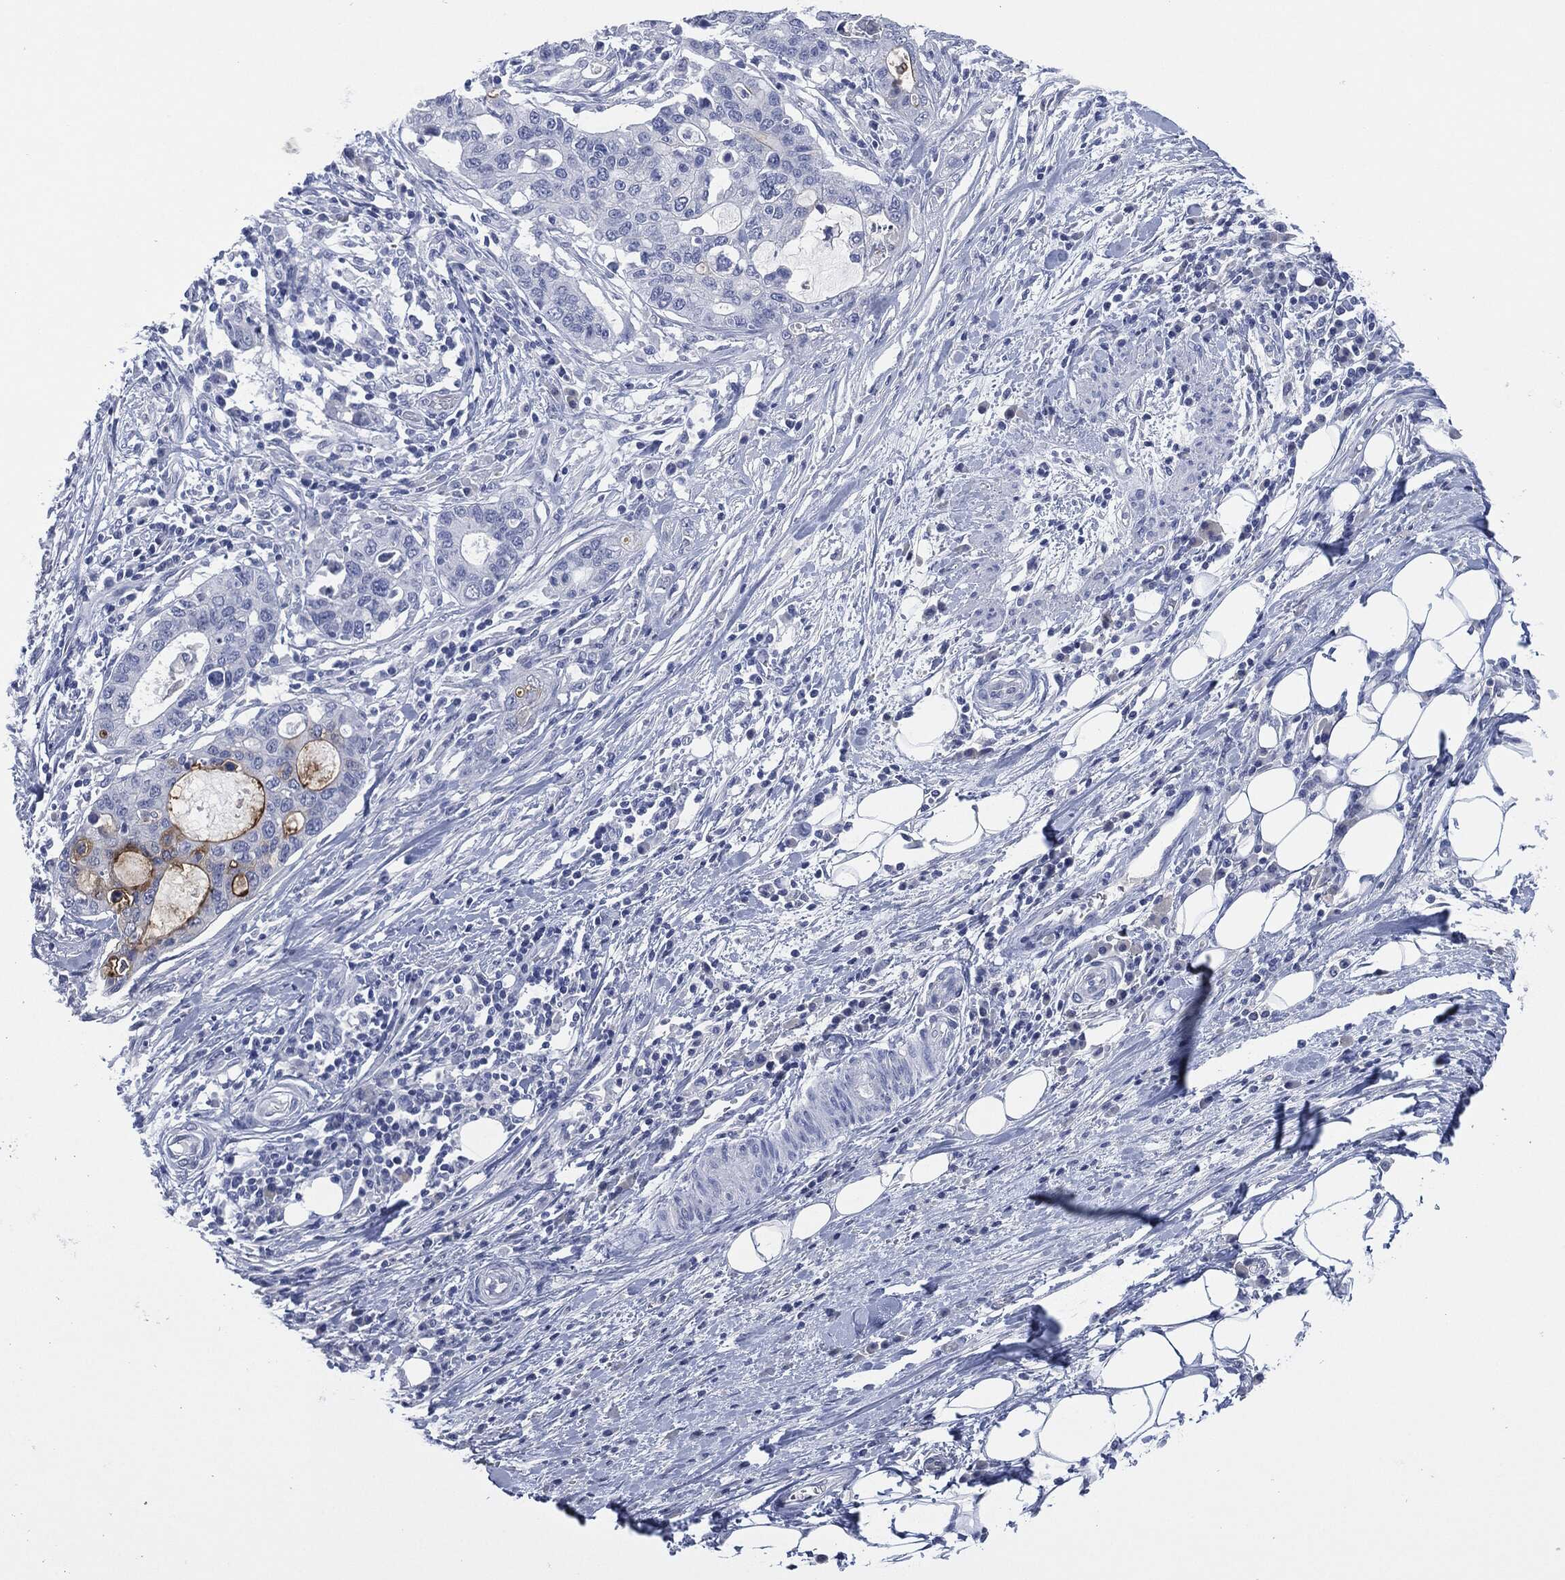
{"staining": {"intensity": "strong", "quantity": "<25%", "location": "cytoplasmic/membranous"}, "tissue": "stomach cancer", "cell_type": "Tumor cells", "image_type": "cancer", "snomed": [{"axis": "morphology", "description": "Adenocarcinoma, NOS"}, {"axis": "topography", "description": "Stomach"}], "caption": "Immunohistochemical staining of human stomach cancer (adenocarcinoma) shows medium levels of strong cytoplasmic/membranous staining in about <25% of tumor cells.", "gene": "MUC16", "patient": {"sex": "male", "age": 54}}